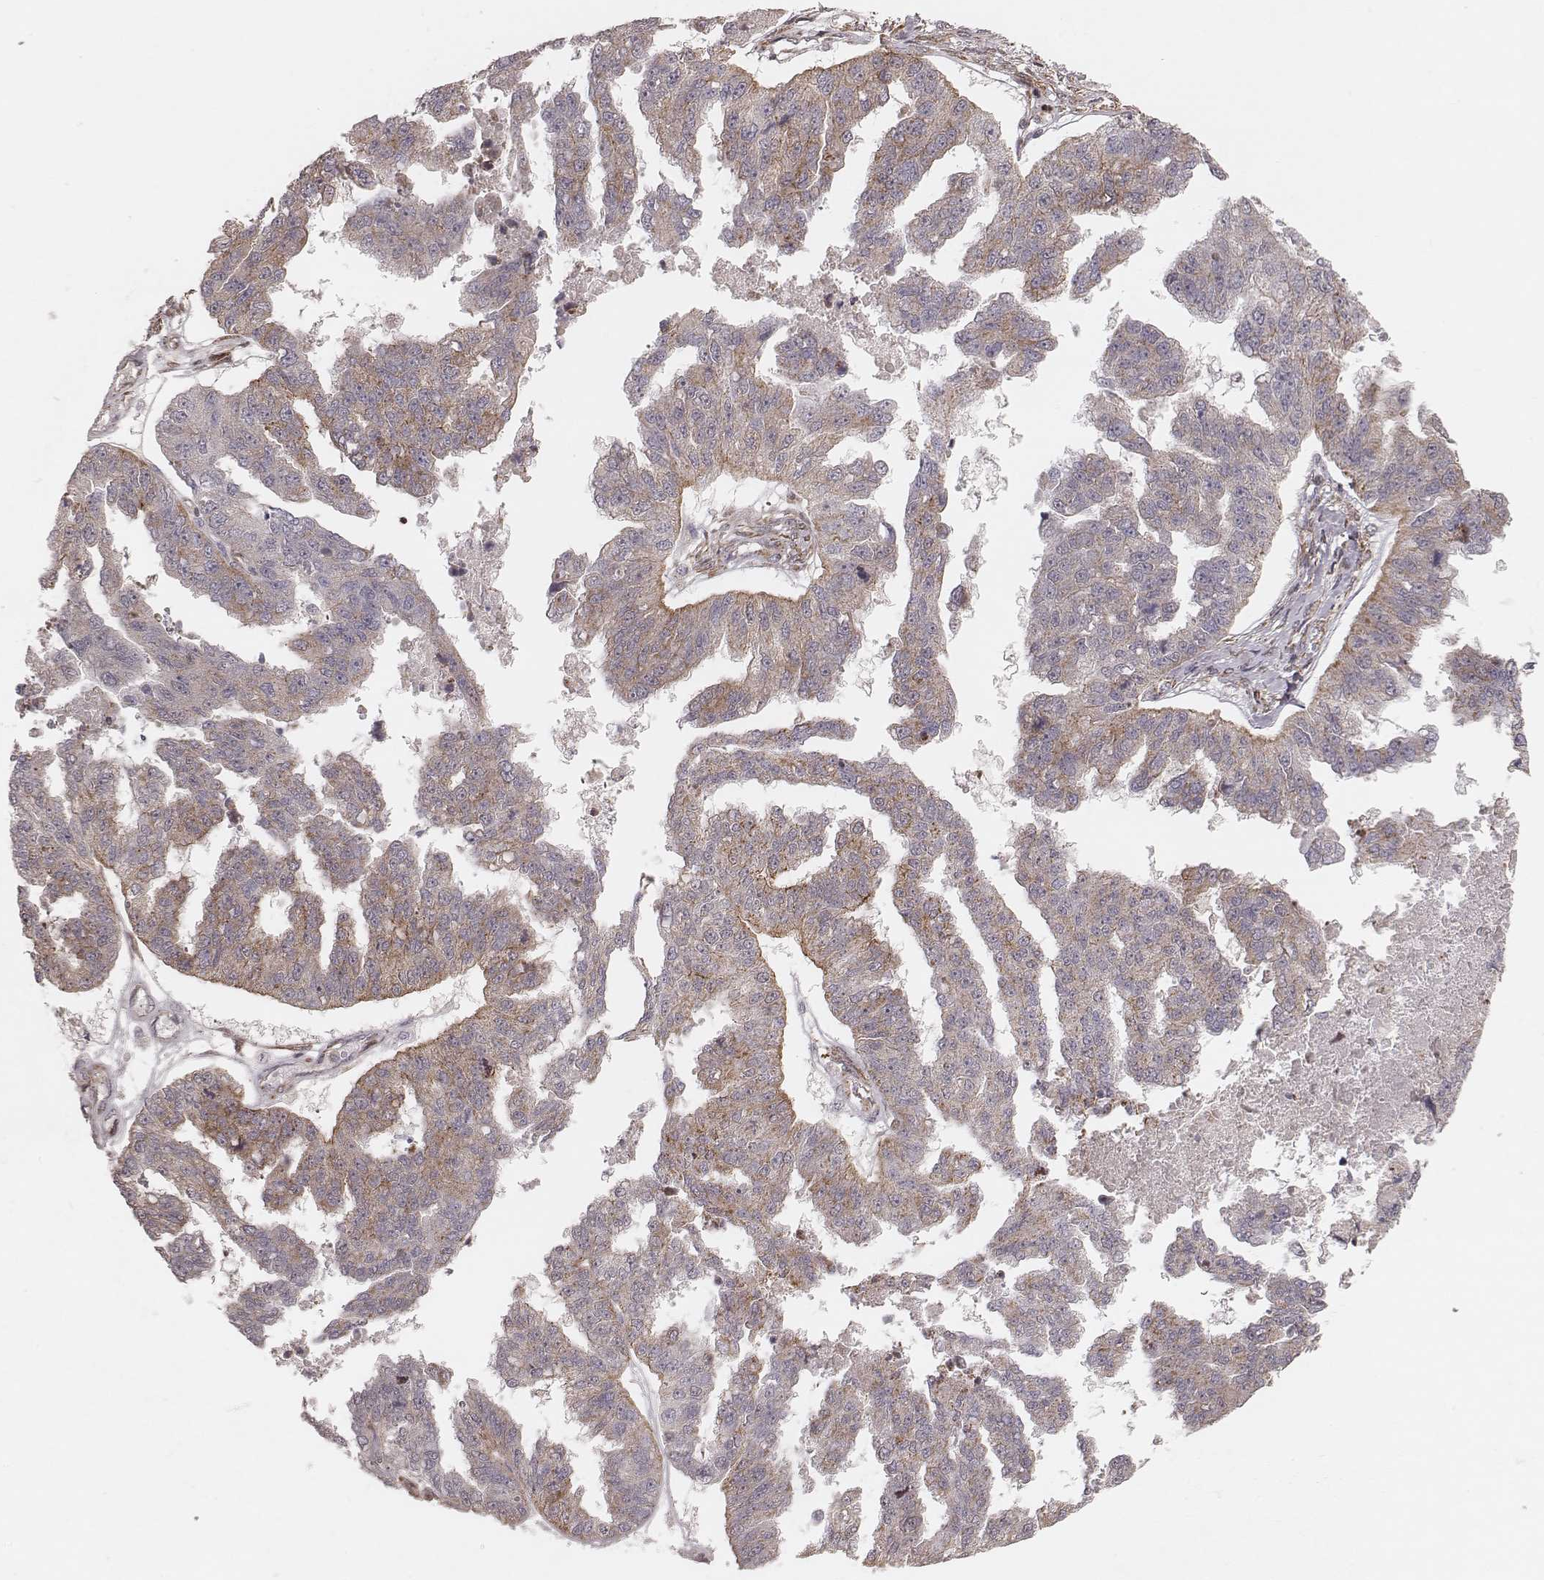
{"staining": {"intensity": "weak", "quantity": "<25%", "location": "cytoplasmic/membranous"}, "tissue": "ovarian cancer", "cell_type": "Tumor cells", "image_type": "cancer", "snomed": [{"axis": "morphology", "description": "Cystadenocarcinoma, serous, NOS"}, {"axis": "topography", "description": "Ovary"}], "caption": "High magnification brightfield microscopy of serous cystadenocarcinoma (ovarian) stained with DAB (3,3'-diaminobenzidine) (brown) and counterstained with hematoxylin (blue): tumor cells show no significant expression.", "gene": "NDUFA7", "patient": {"sex": "female", "age": 58}}